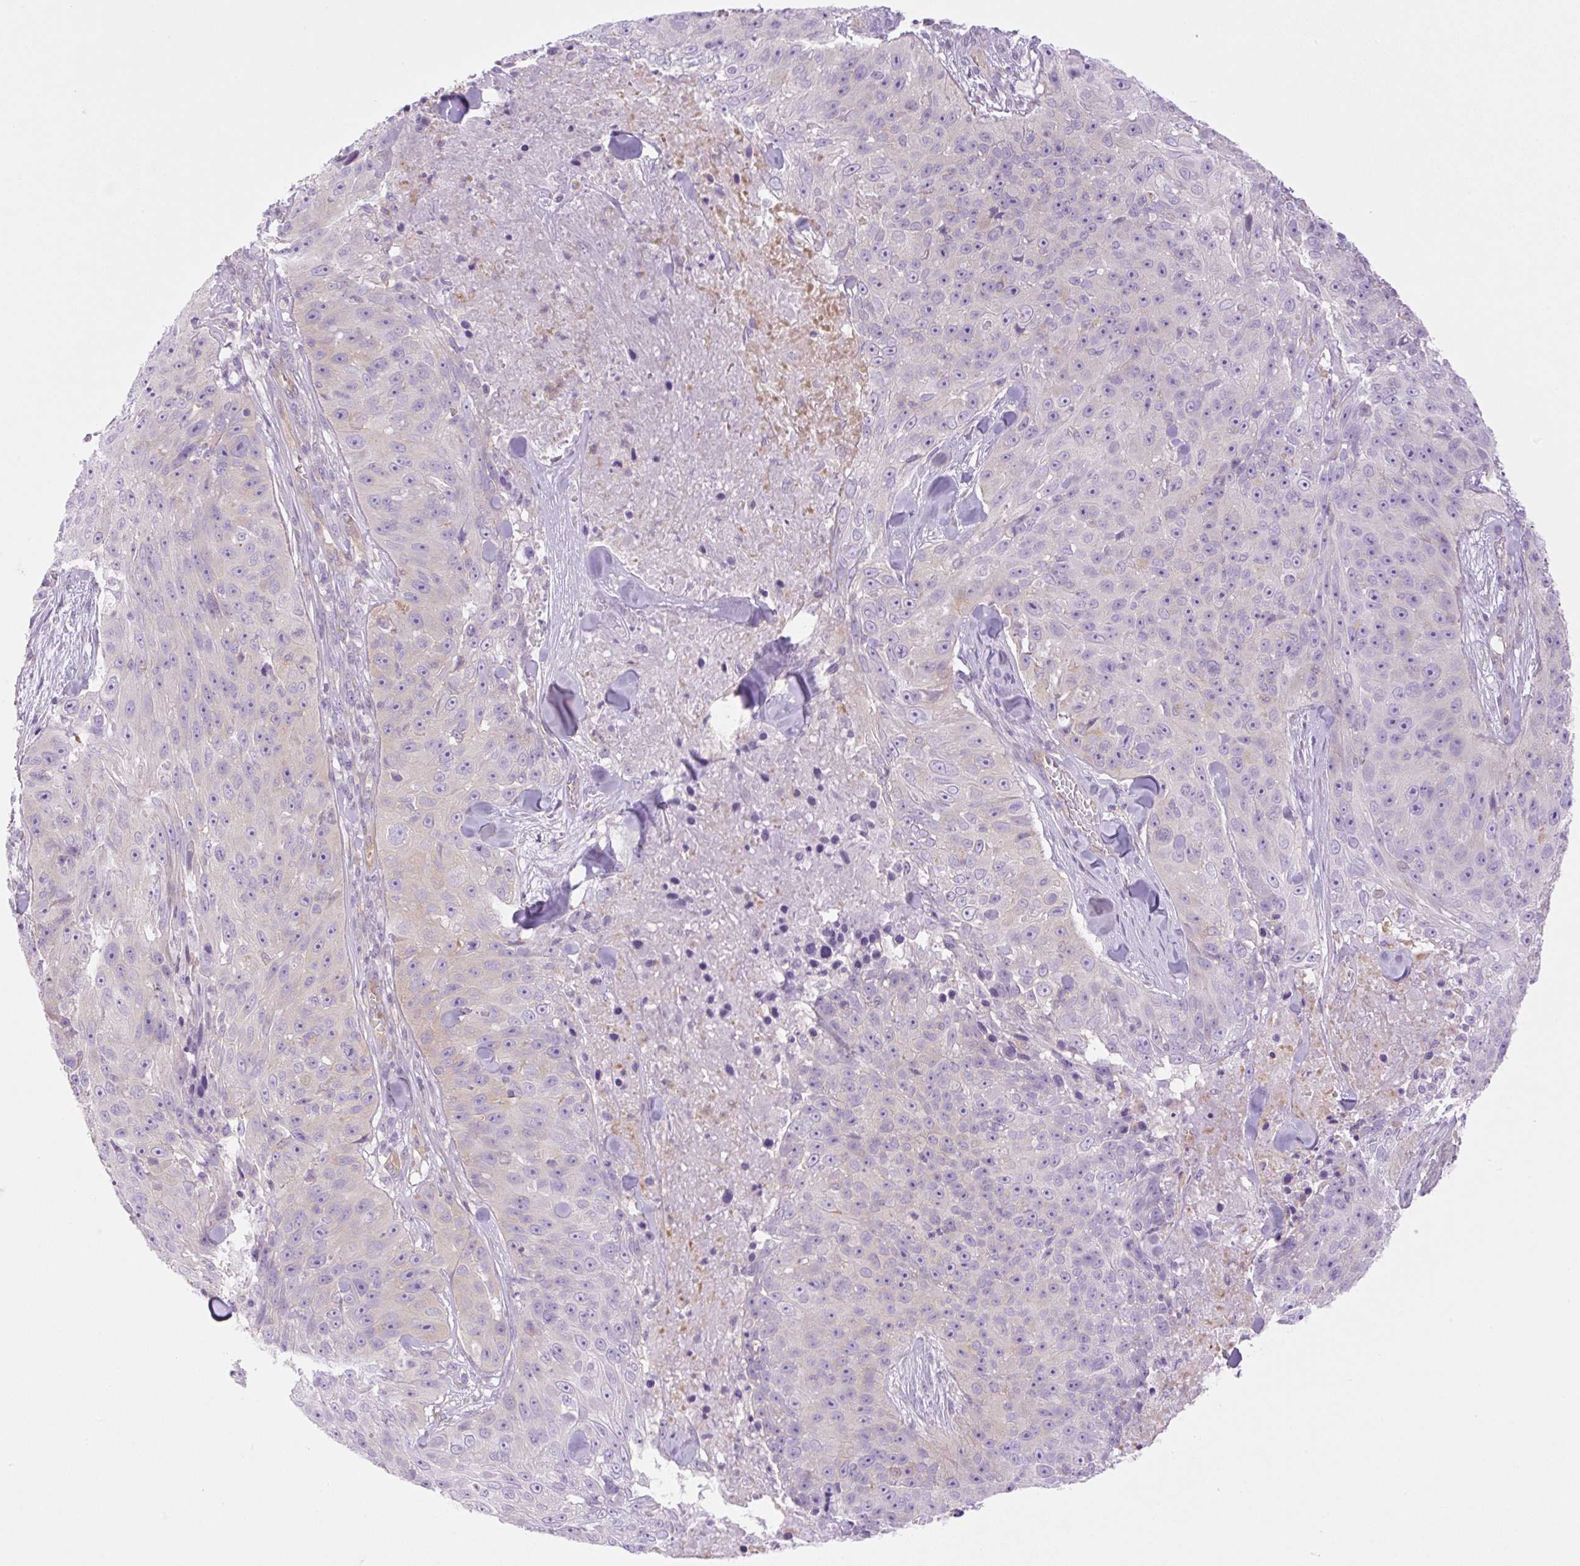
{"staining": {"intensity": "negative", "quantity": "none", "location": "none"}, "tissue": "skin cancer", "cell_type": "Tumor cells", "image_type": "cancer", "snomed": [{"axis": "morphology", "description": "Squamous cell carcinoma, NOS"}, {"axis": "topography", "description": "Skin"}], "caption": "Squamous cell carcinoma (skin) was stained to show a protein in brown. There is no significant expression in tumor cells.", "gene": "EHD3", "patient": {"sex": "female", "age": 87}}